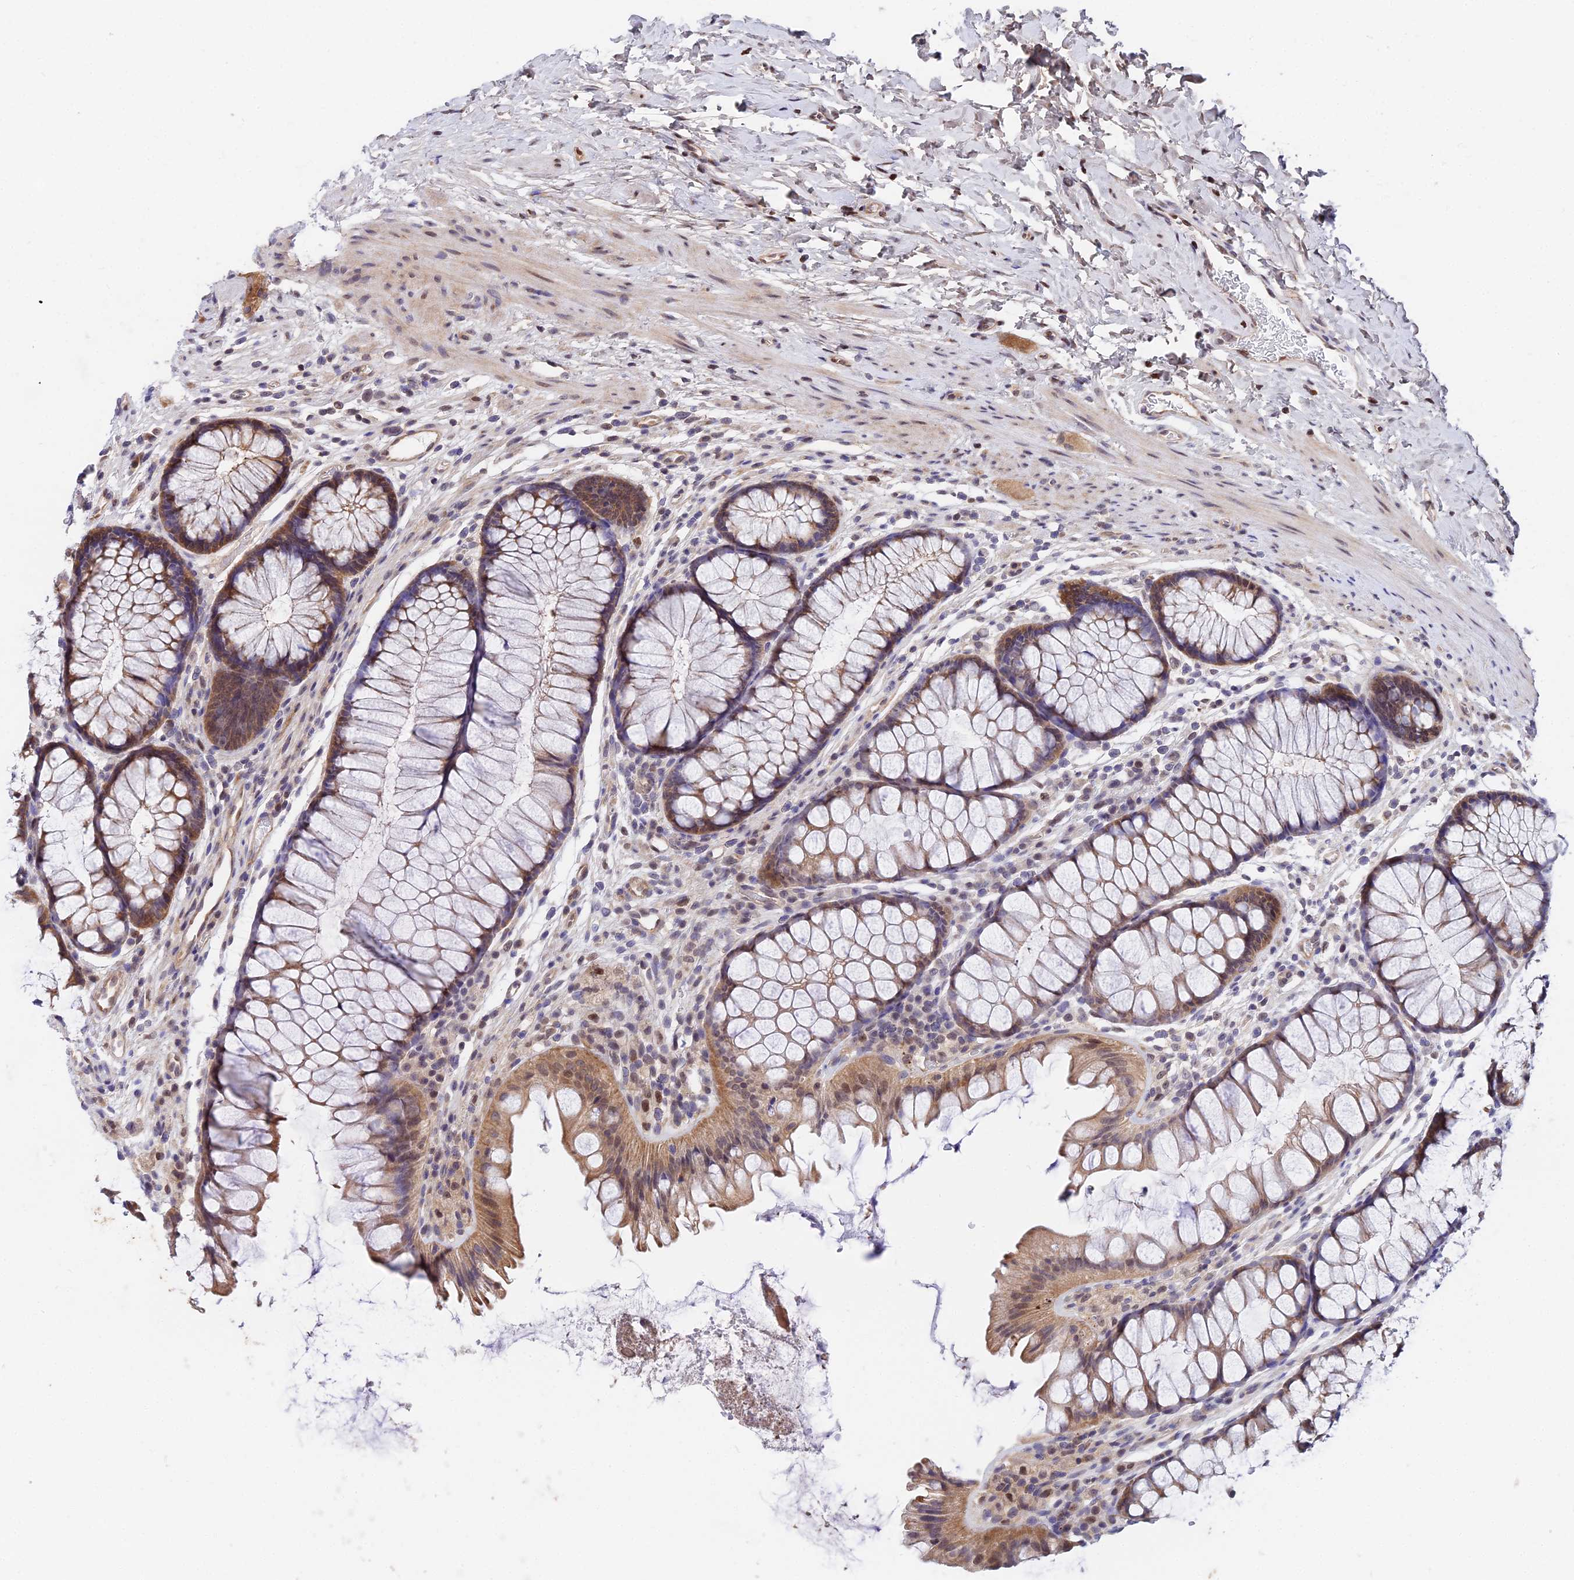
{"staining": {"intensity": "moderate", "quantity": "25%-75%", "location": "cytoplasmic/membranous"}, "tissue": "colon", "cell_type": "Endothelial cells", "image_type": "normal", "snomed": [{"axis": "morphology", "description": "Normal tissue, NOS"}, {"axis": "topography", "description": "Colon"}], "caption": "Brown immunohistochemical staining in normal human colon exhibits moderate cytoplasmic/membranous staining in about 25%-75% of endothelial cells.", "gene": "INPP4A", "patient": {"sex": "female", "age": 62}}